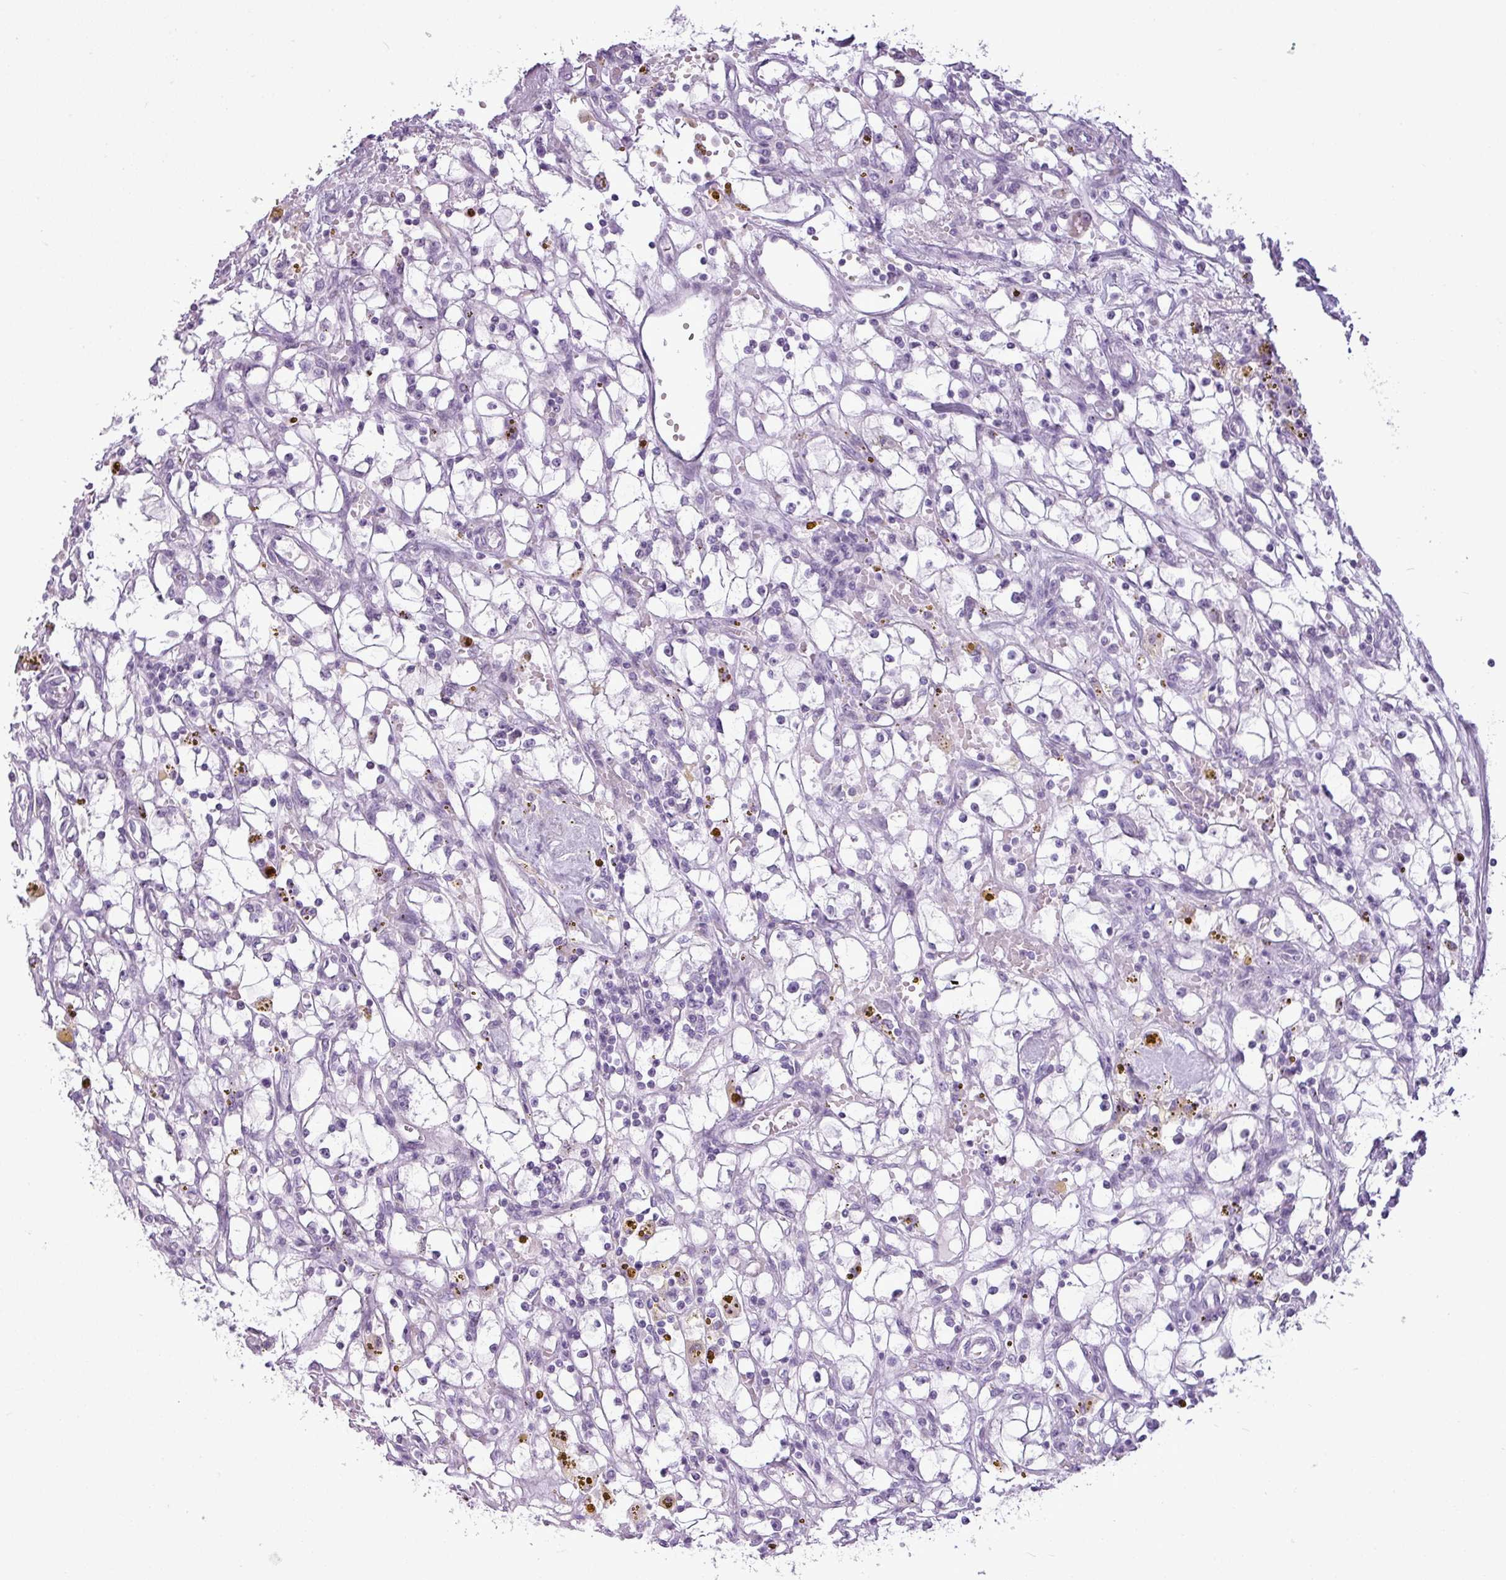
{"staining": {"intensity": "negative", "quantity": "none", "location": "none"}, "tissue": "renal cancer", "cell_type": "Tumor cells", "image_type": "cancer", "snomed": [{"axis": "morphology", "description": "Adenocarcinoma, NOS"}, {"axis": "topography", "description": "Kidney"}], "caption": "DAB immunohistochemical staining of human renal cancer exhibits no significant staining in tumor cells.", "gene": "AMY2A", "patient": {"sex": "male", "age": 56}}